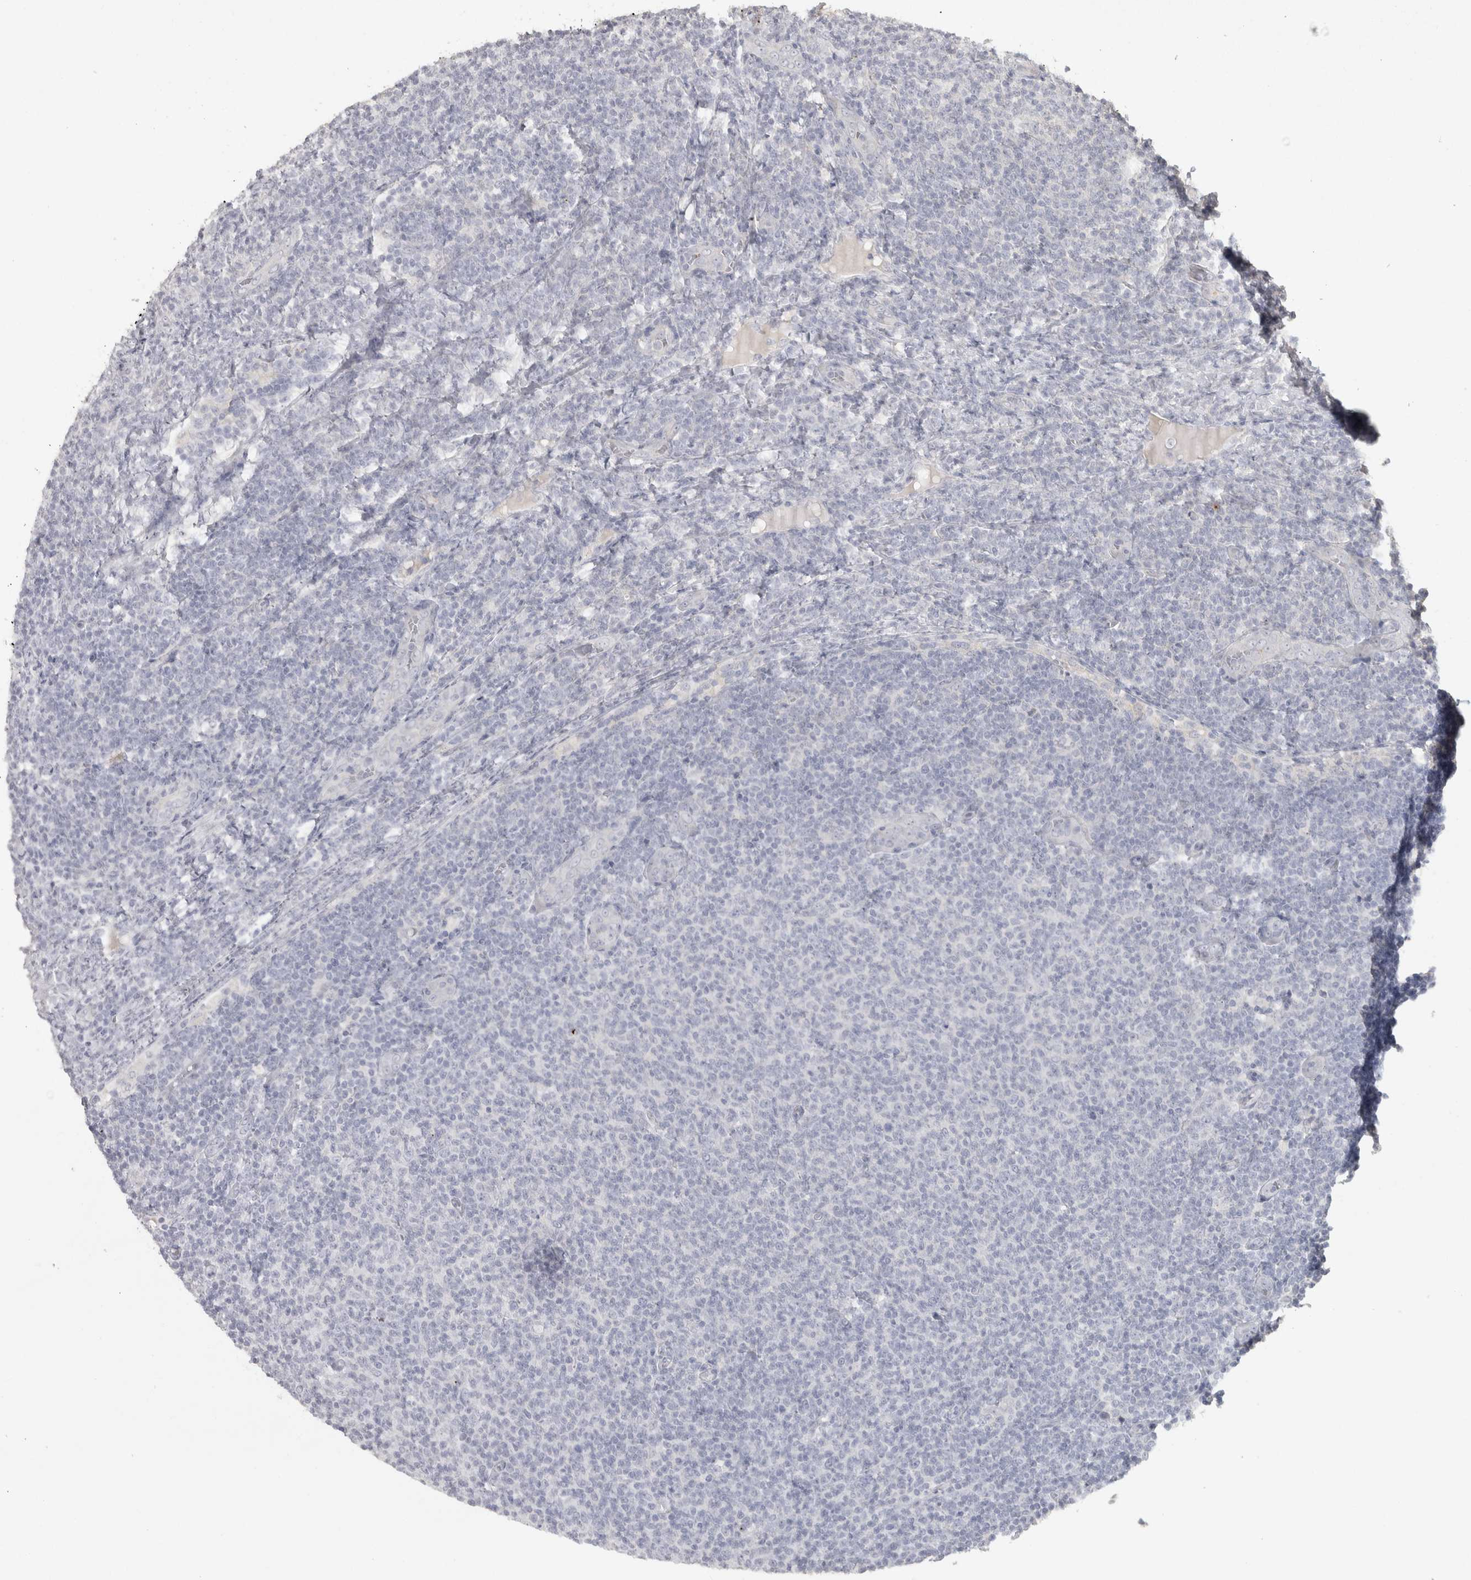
{"staining": {"intensity": "negative", "quantity": "none", "location": "none"}, "tissue": "lymphoma", "cell_type": "Tumor cells", "image_type": "cancer", "snomed": [{"axis": "morphology", "description": "Malignant lymphoma, non-Hodgkin's type, Low grade"}, {"axis": "topography", "description": "Lymph node"}], "caption": "Human malignant lymphoma, non-Hodgkin's type (low-grade) stained for a protein using immunohistochemistry exhibits no staining in tumor cells.", "gene": "OSTN", "patient": {"sex": "male", "age": 66}}